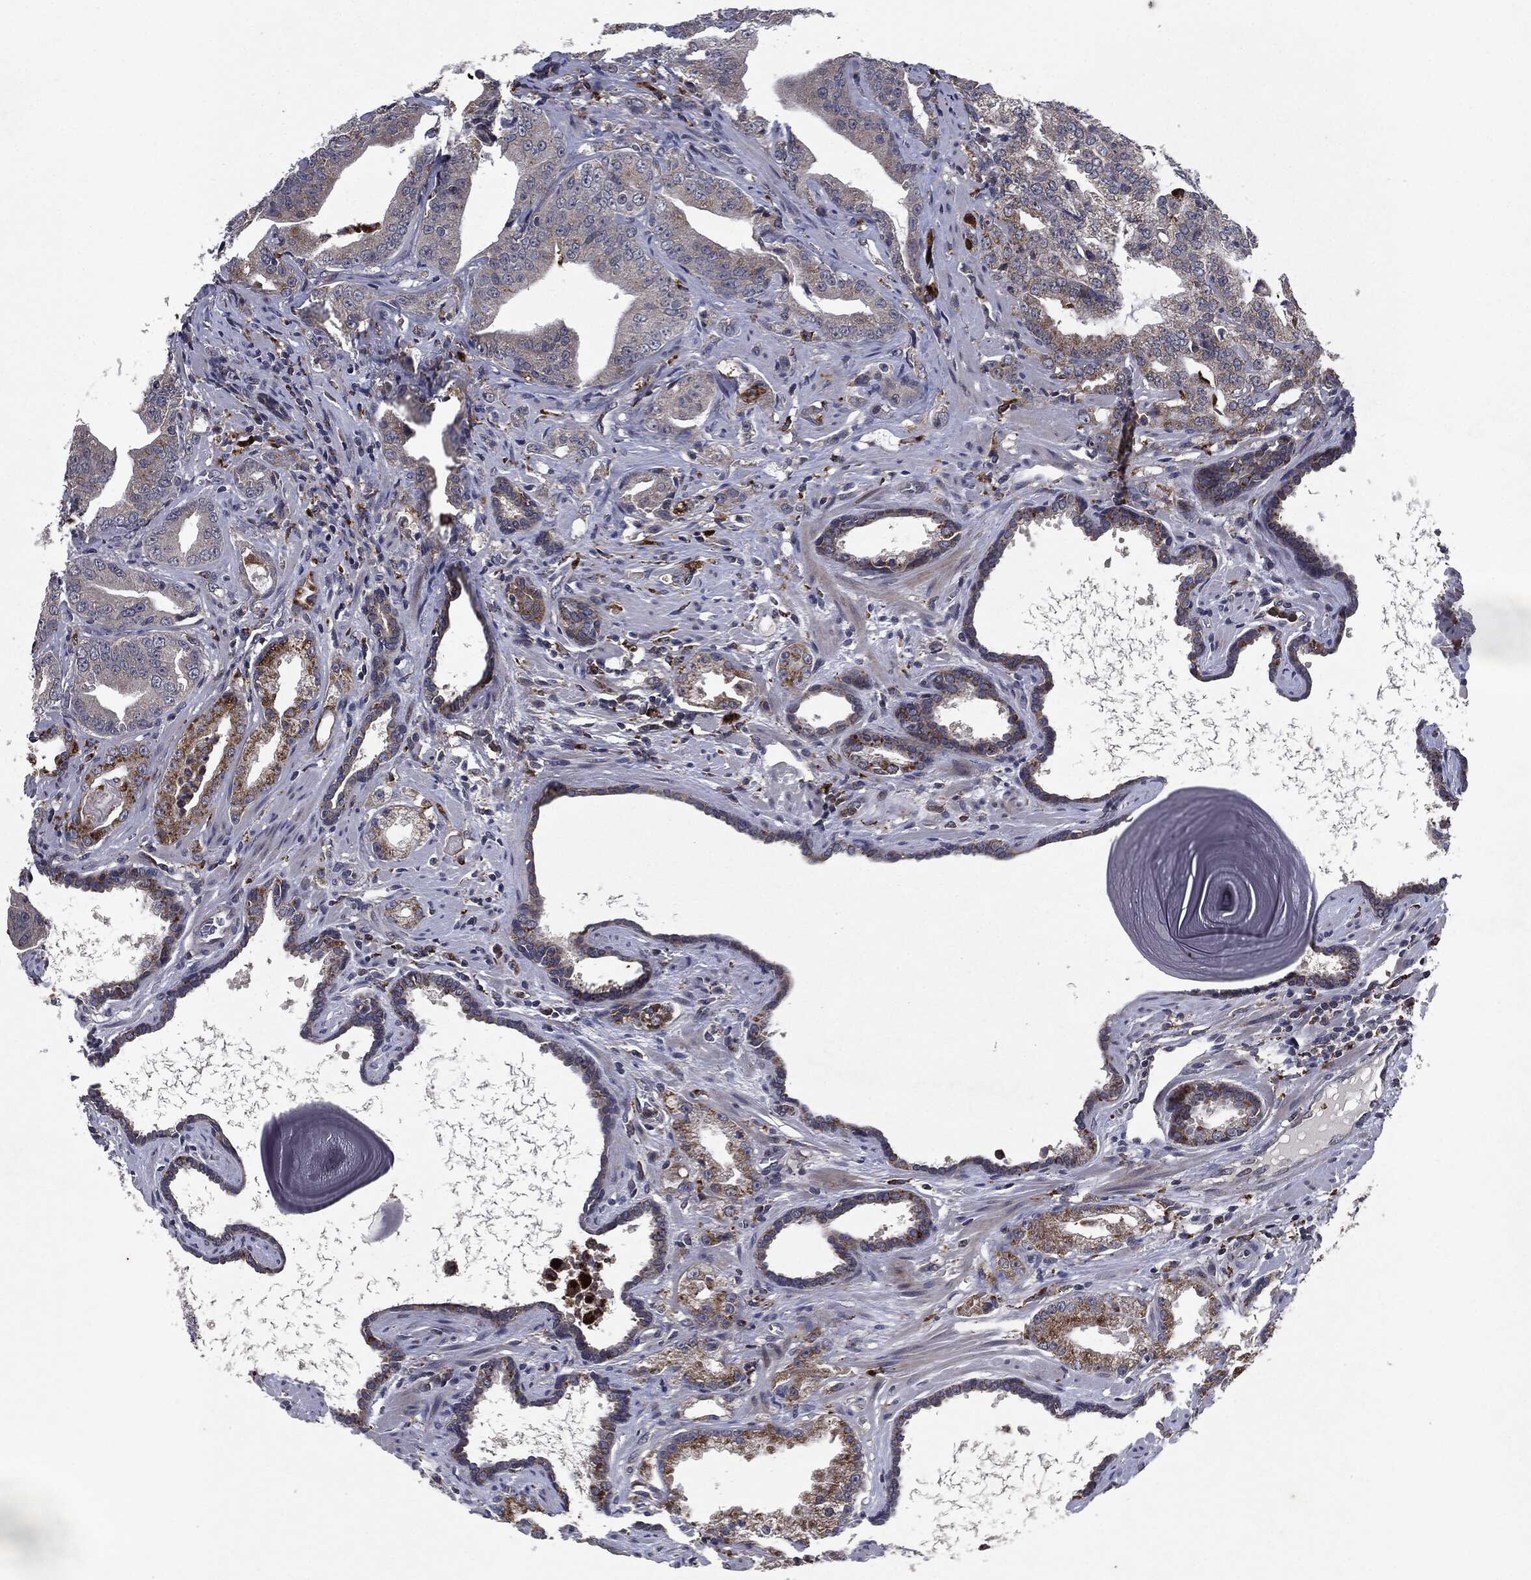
{"staining": {"intensity": "moderate", "quantity": "<25%", "location": "cytoplasmic/membranous"}, "tissue": "prostate cancer", "cell_type": "Tumor cells", "image_type": "cancer", "snomed": [{"axis": "morphology", "description": "Adenocarcinoma, Low grade"}, {"axis": "topography", "description": "Prostate"}], "caption": "Immunohistochemical staining of prostate cancer demonstrates low levels of moderate cytoplasmic/membranous protein expression in approximately <25% of tumor cells. (DAB = brown stain, brightfield microscopy at high magnification).", "gene": "SLC31A2", "patient": {"sex": "male", "age": 62}}